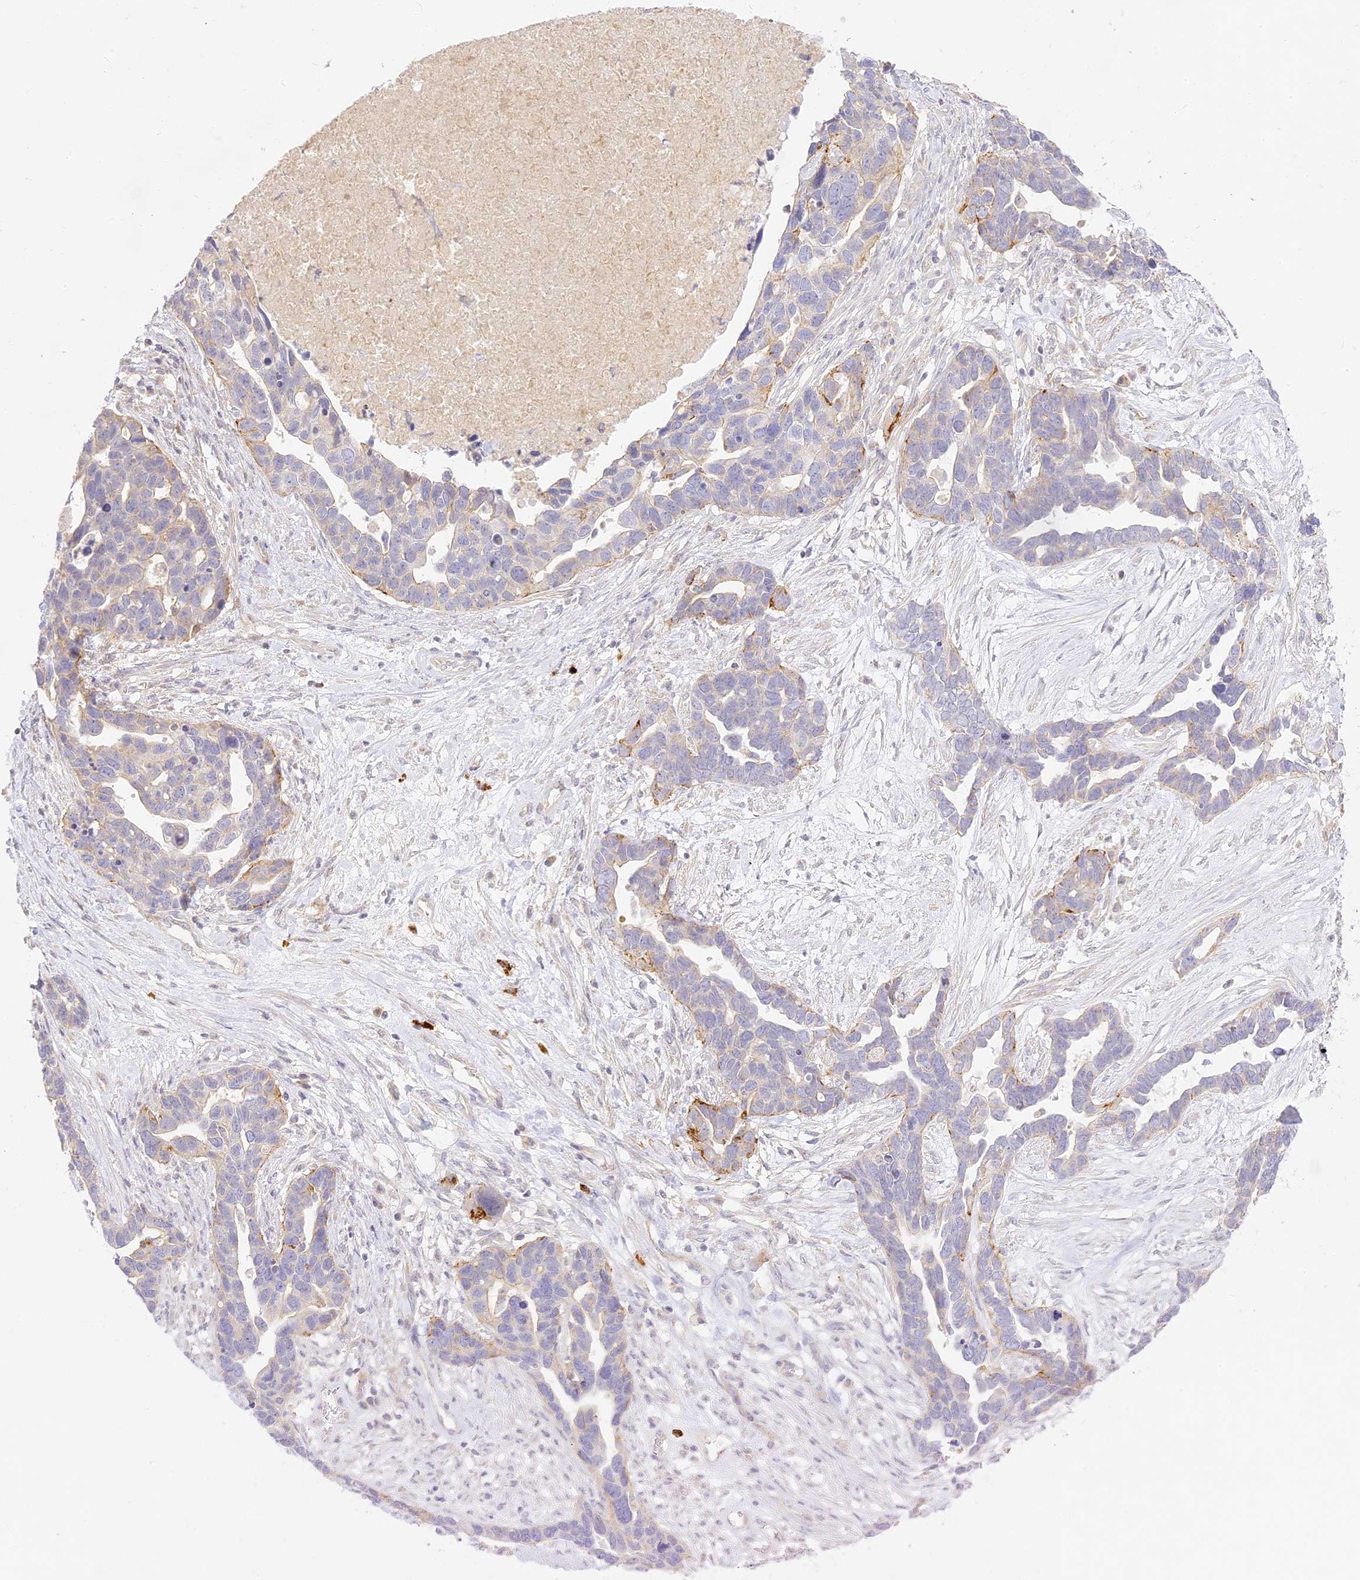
{"staining": {"intensity": "moderate", "quantity": "<25%", "location": "cytoplasmic/membranous"}, "tissue": "ovarian cancer", "cell_type": "Tumor cells", "image_type": "cancer", "snomed": [{"axis": "morphology", "description": "Cystadenocarcinoma, serous, NOS"}, {"axis": "topography", "description": "Ovary"}], "caption": "Serous cystadenocarcinoma (ovarian) stained for a protein demonstrates moderate cytoplasmic/membranous positivity in tumor cells.", "gene": "LRRC15", "patient": {"sex": "female", "age": 54}}